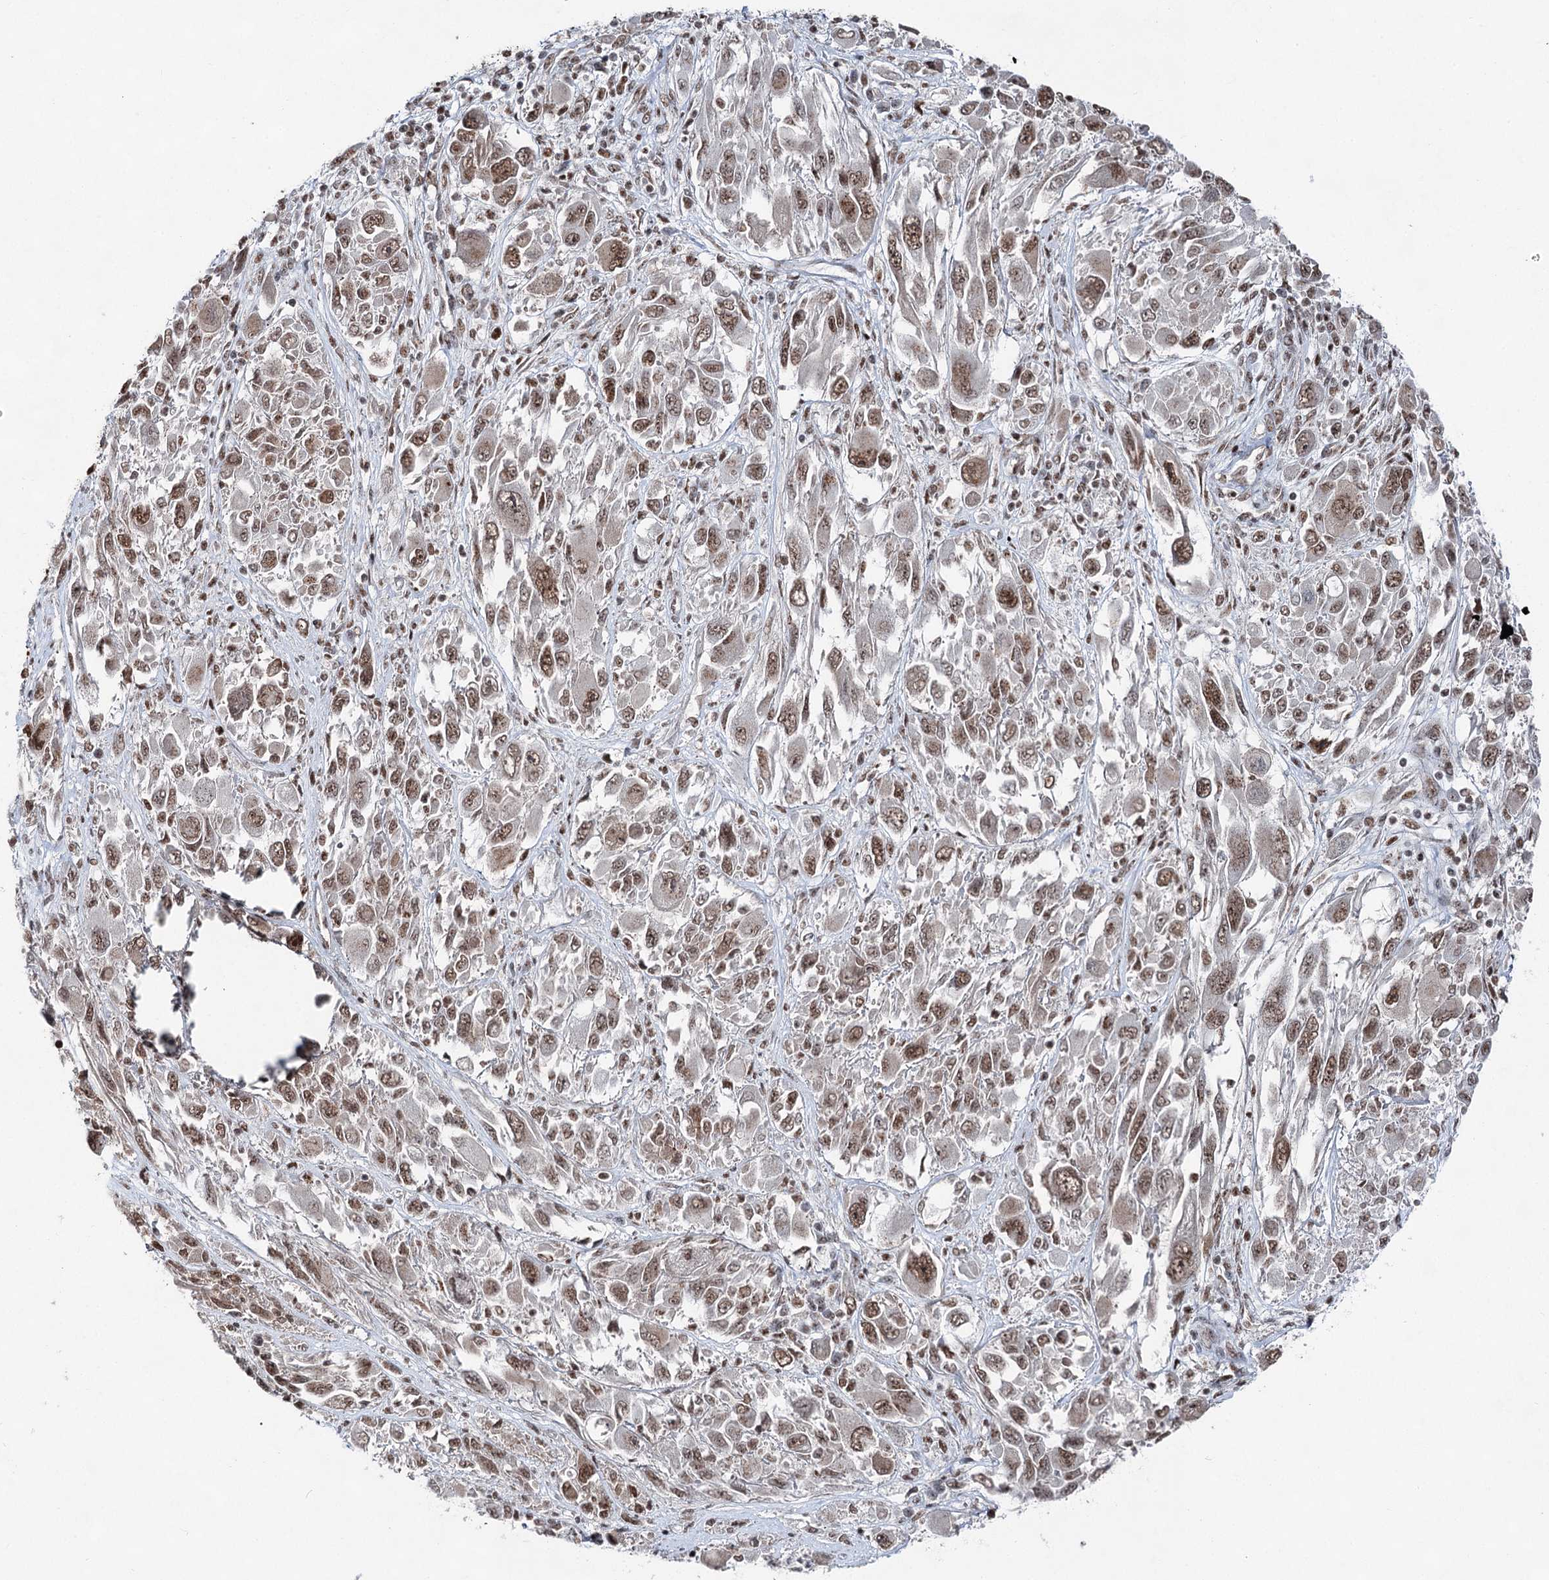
{"staining": {"intensity": "moderate", "quantity": ">75%", "location": "nuclear"}, "tissue": "melanoma", "cell_type": "Tumor cells", "image_type": "cancer", "snomed": [{"axis": "morphology", "description": "Malignant melanoma, NOS"}, {"axis": "topography", "description": "Skin"}], "caption": "Malignant melanoma stained for a protein displays moderate nuclear positivity in tumor cells. The staining was performed using DAB (3,3'-diaminobenzidine), with brown indicating positive protein expression. Nuclei are stained blue with hematoxylin.", "gene": "ZCCHC8", "patient": {"sex": "female", "age": 91}}